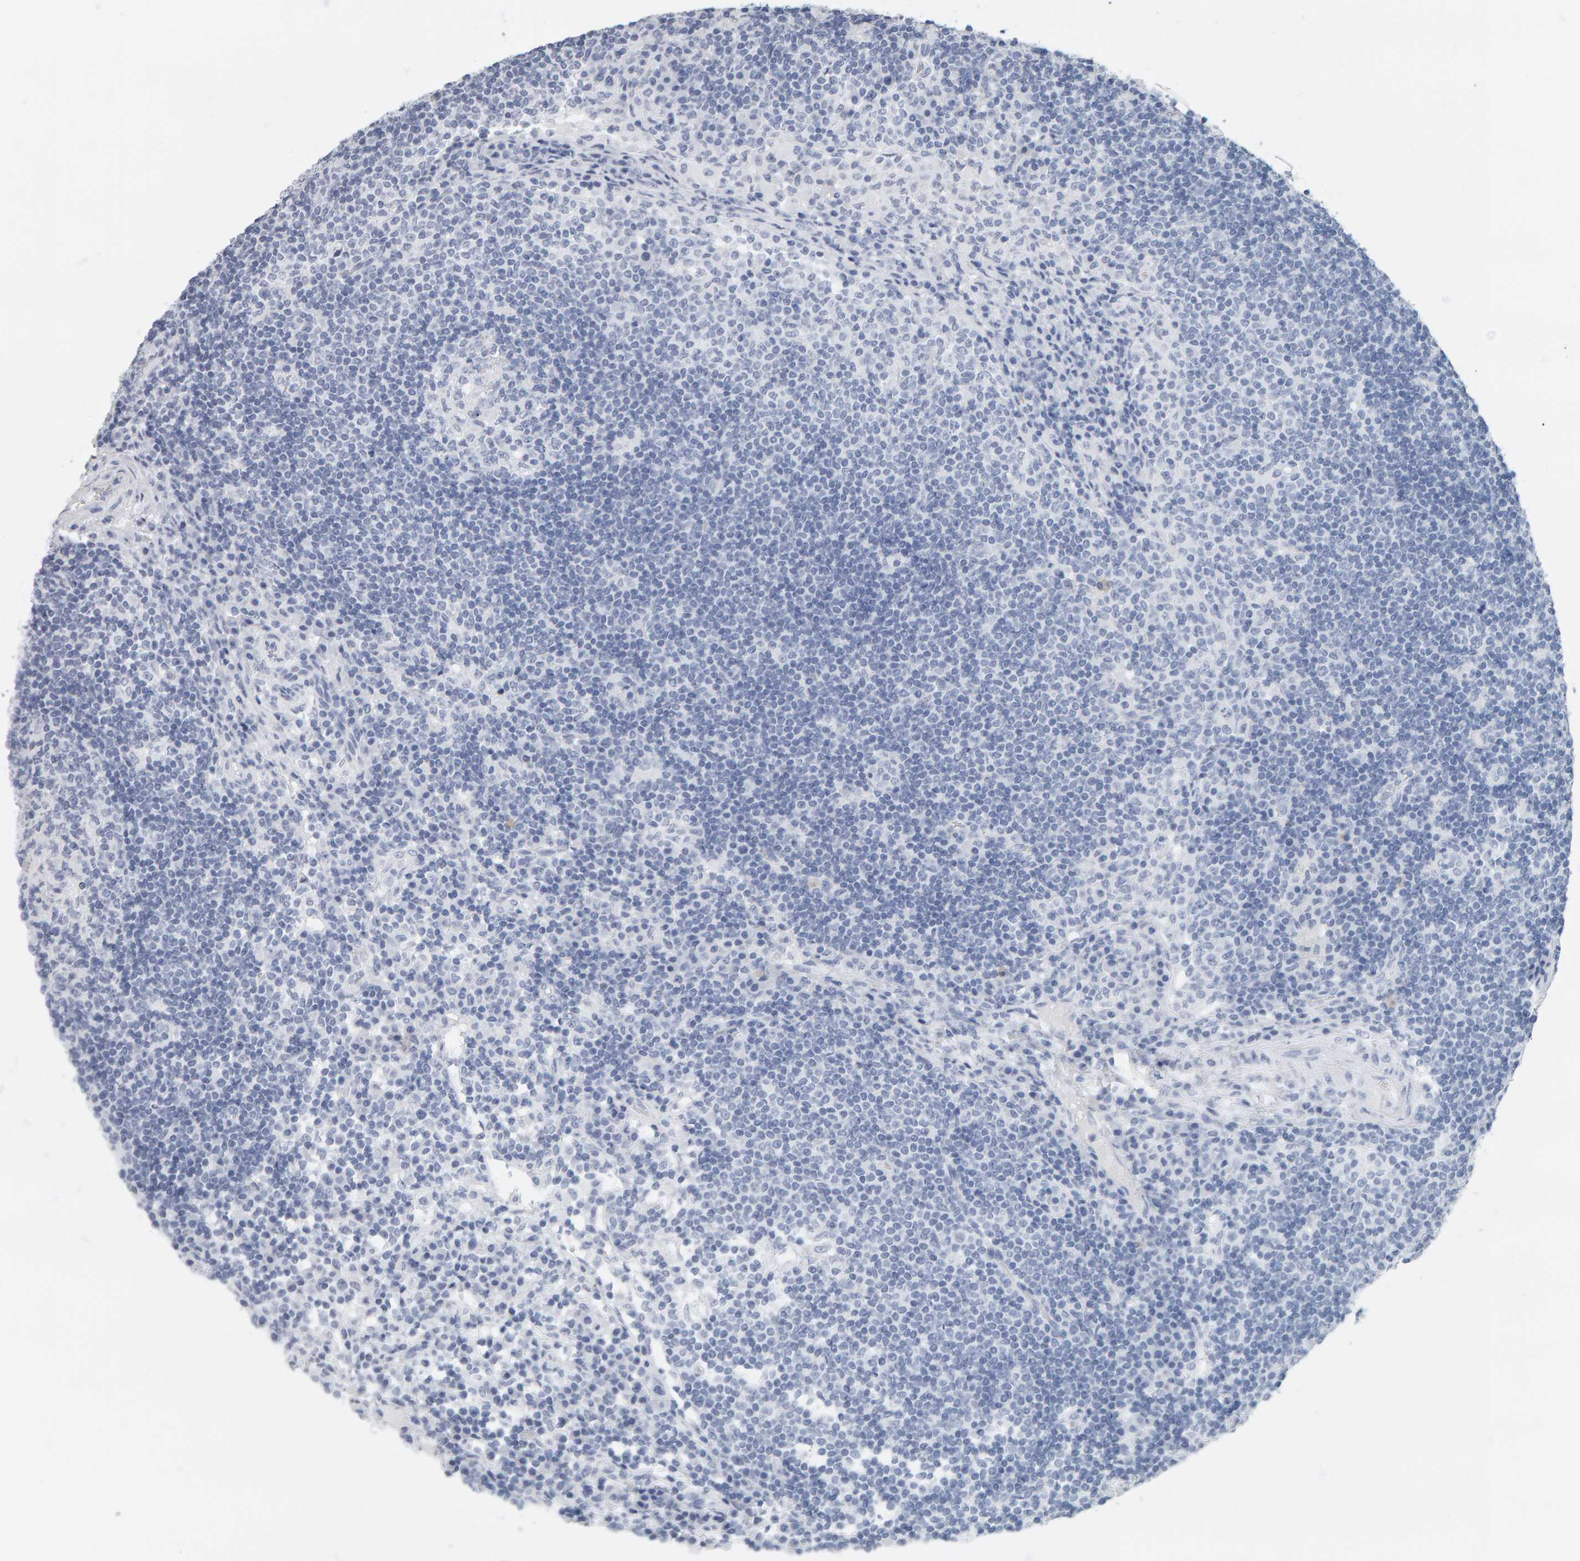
{"staining": {"intensity": "negative", "quantity": "none", "location": "none"}, "tissue": "lymph node", "cell_type": "Germinal center cells", "image_type": "normal", "snomed": [{"axis": "morphology", "description": "Normal tissue, NOS"}, {"axis": "topography", "description": "Lymph node"}], "caption": "High power microscopy micrograph of an immunohistochemistry (IHC) image of normal lymph node, revealing no significant staining in germinal center cells.", "gene": "SPACA3", "patient": {"sex": "female", "age": 53}}